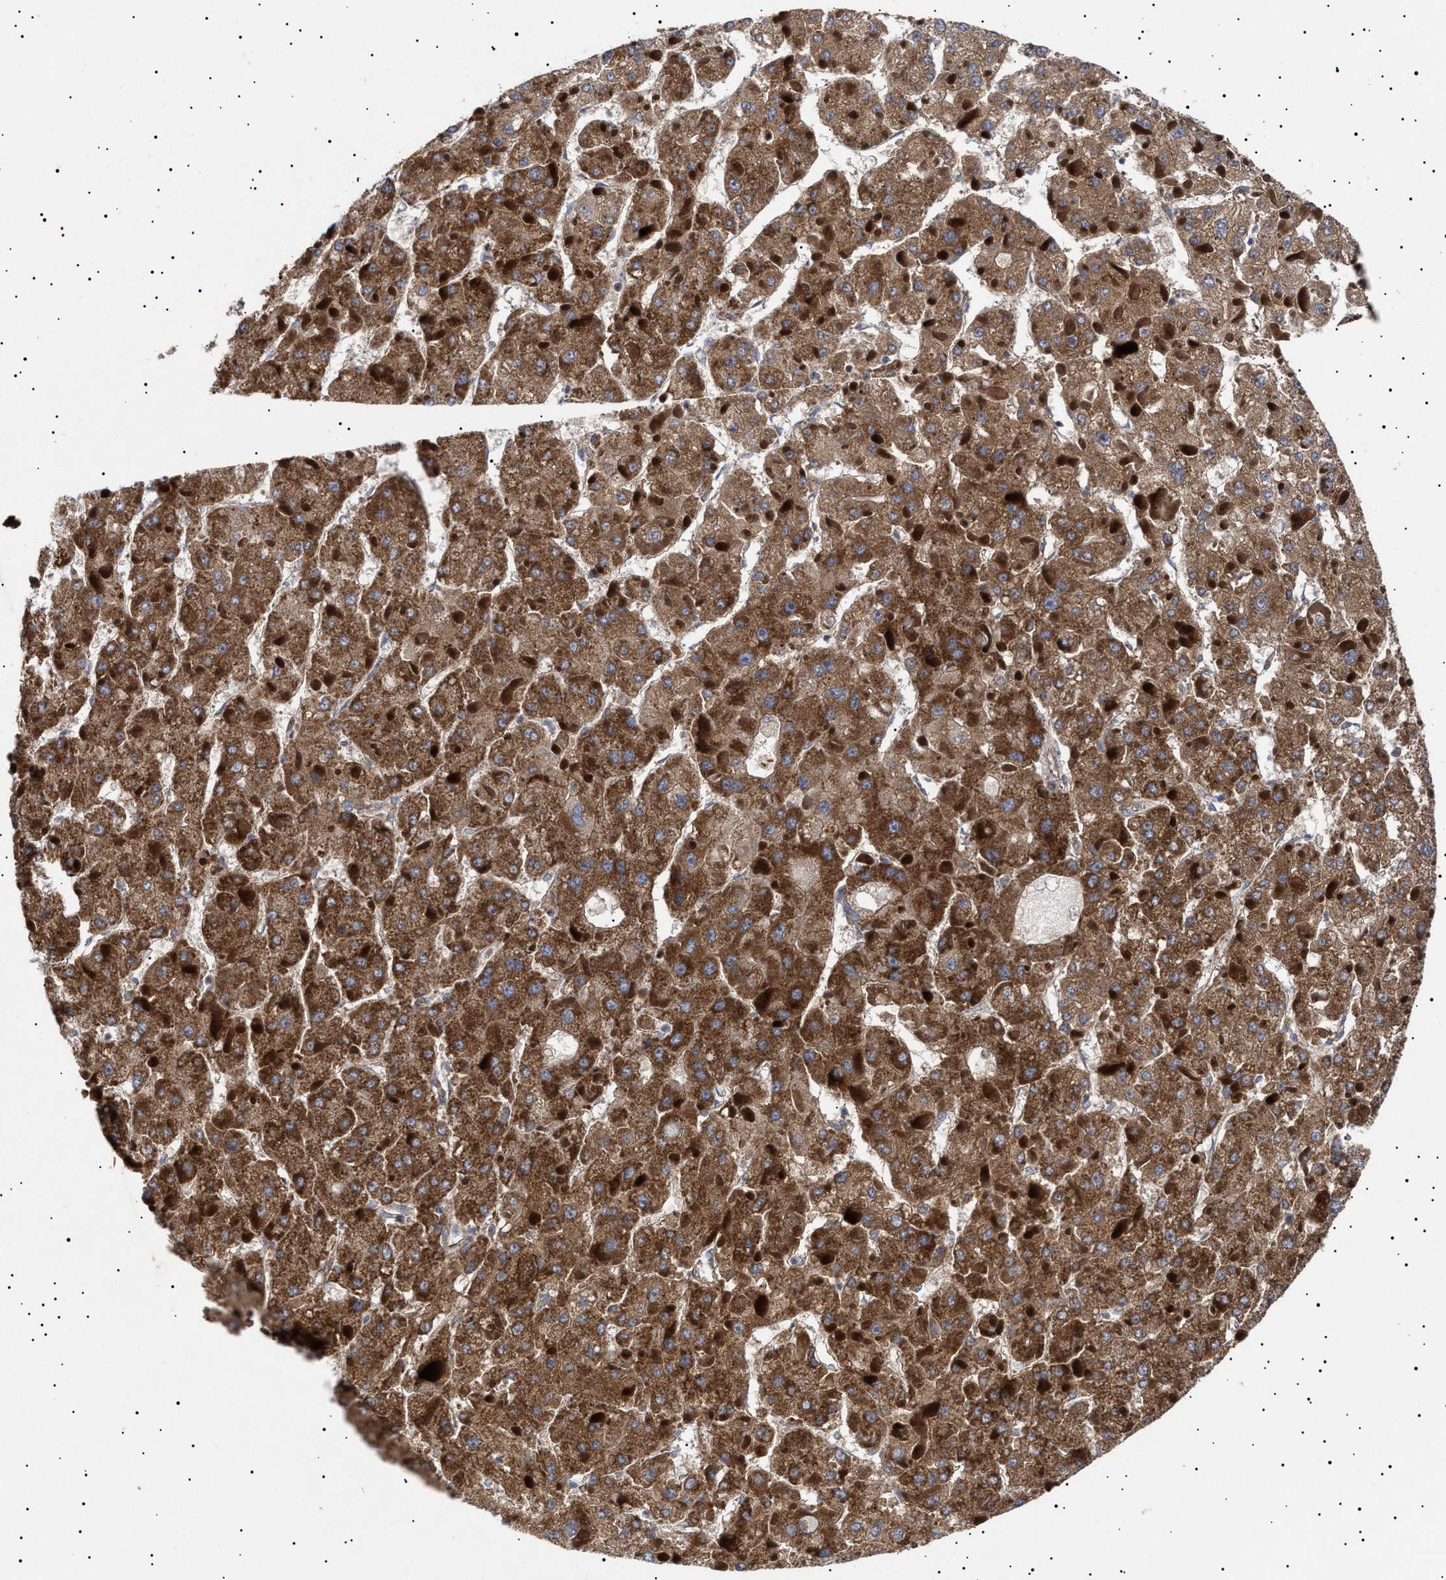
{"staining": {"intensity": "strong", "quantity": ">75%", "location": "cytoplasmic/membranous"}, "tissue": "liver cancer", "cell_type": "Tumor cells", "image_type": "cancer", "snomed": [{"axis": "morphology", "description": "Carcinoma, Hepatocellular, NOS"}, {"axis": "topography", "description": "Liver"}], "caption": "Liver cancer (hepatocellular carcinoma) stained with a protein marker exhibits strong staining in tumor cells.", "gene": "MRPL10", "patient": {"sex": "female", "age": 73}}